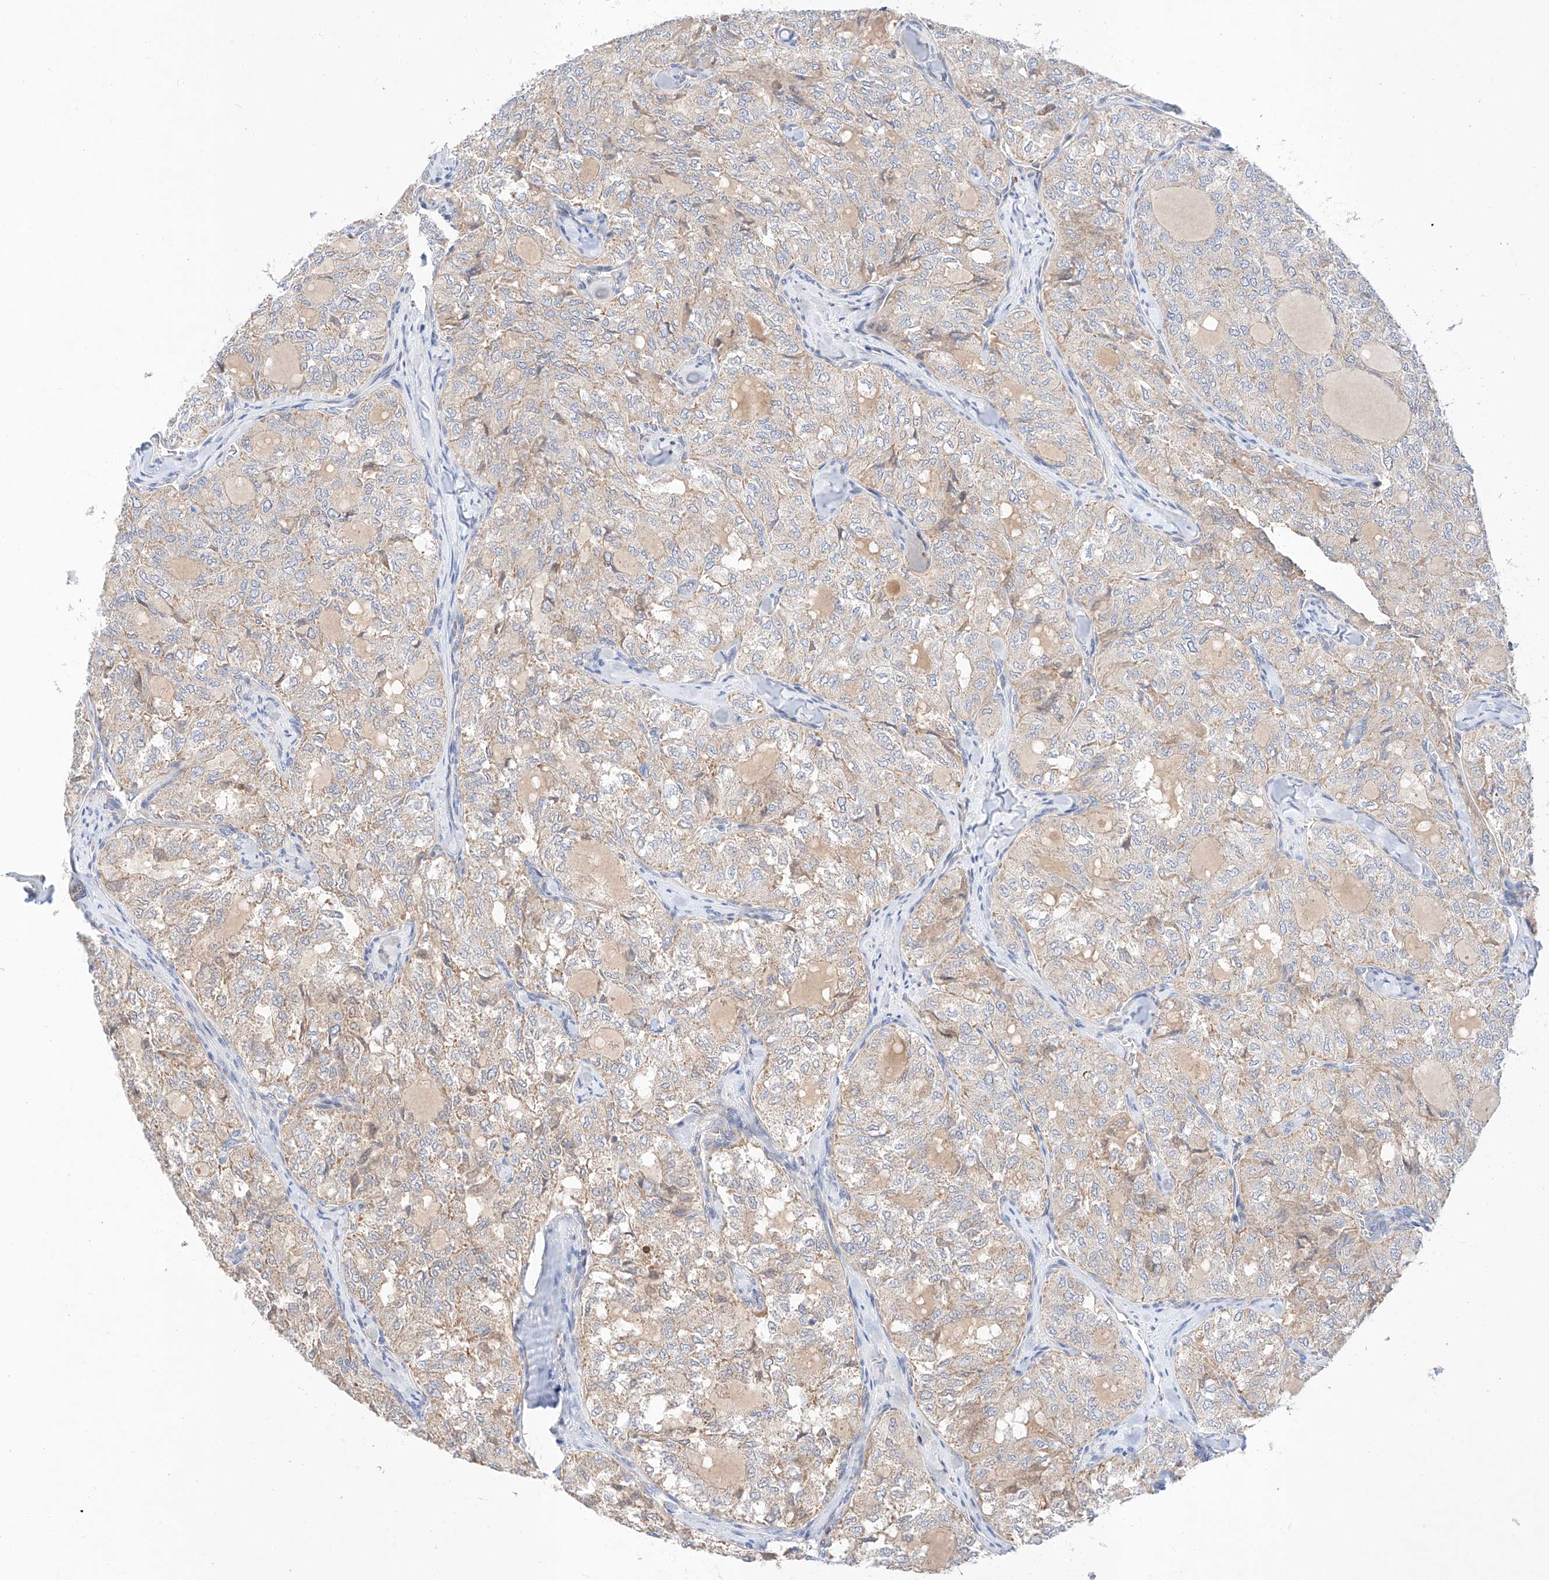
{"staining": {"intensity": "weak", "quantity": "25%-75%", "location": "cytoplasmic/membranous"}, "tissue": "thyroid cancer", "cell_type": "Tumor cells", "image_type": "cancer", "snomed": [{"axis": "morphology", "description": "Follicular adenoma carcinoma, NOS"}, {"axis": "topography", "description": "Thyroid gland"}], "caption": "Immunohistochemistry (DAB) staining of human follicular adenoma carcinoma (thyroid) shows weak cytoplasmic/membranous protein staining in about 25%-75% of tumor cells.", "gene": "C6orf118", "patient": {"sex": "male", "age": 75}}